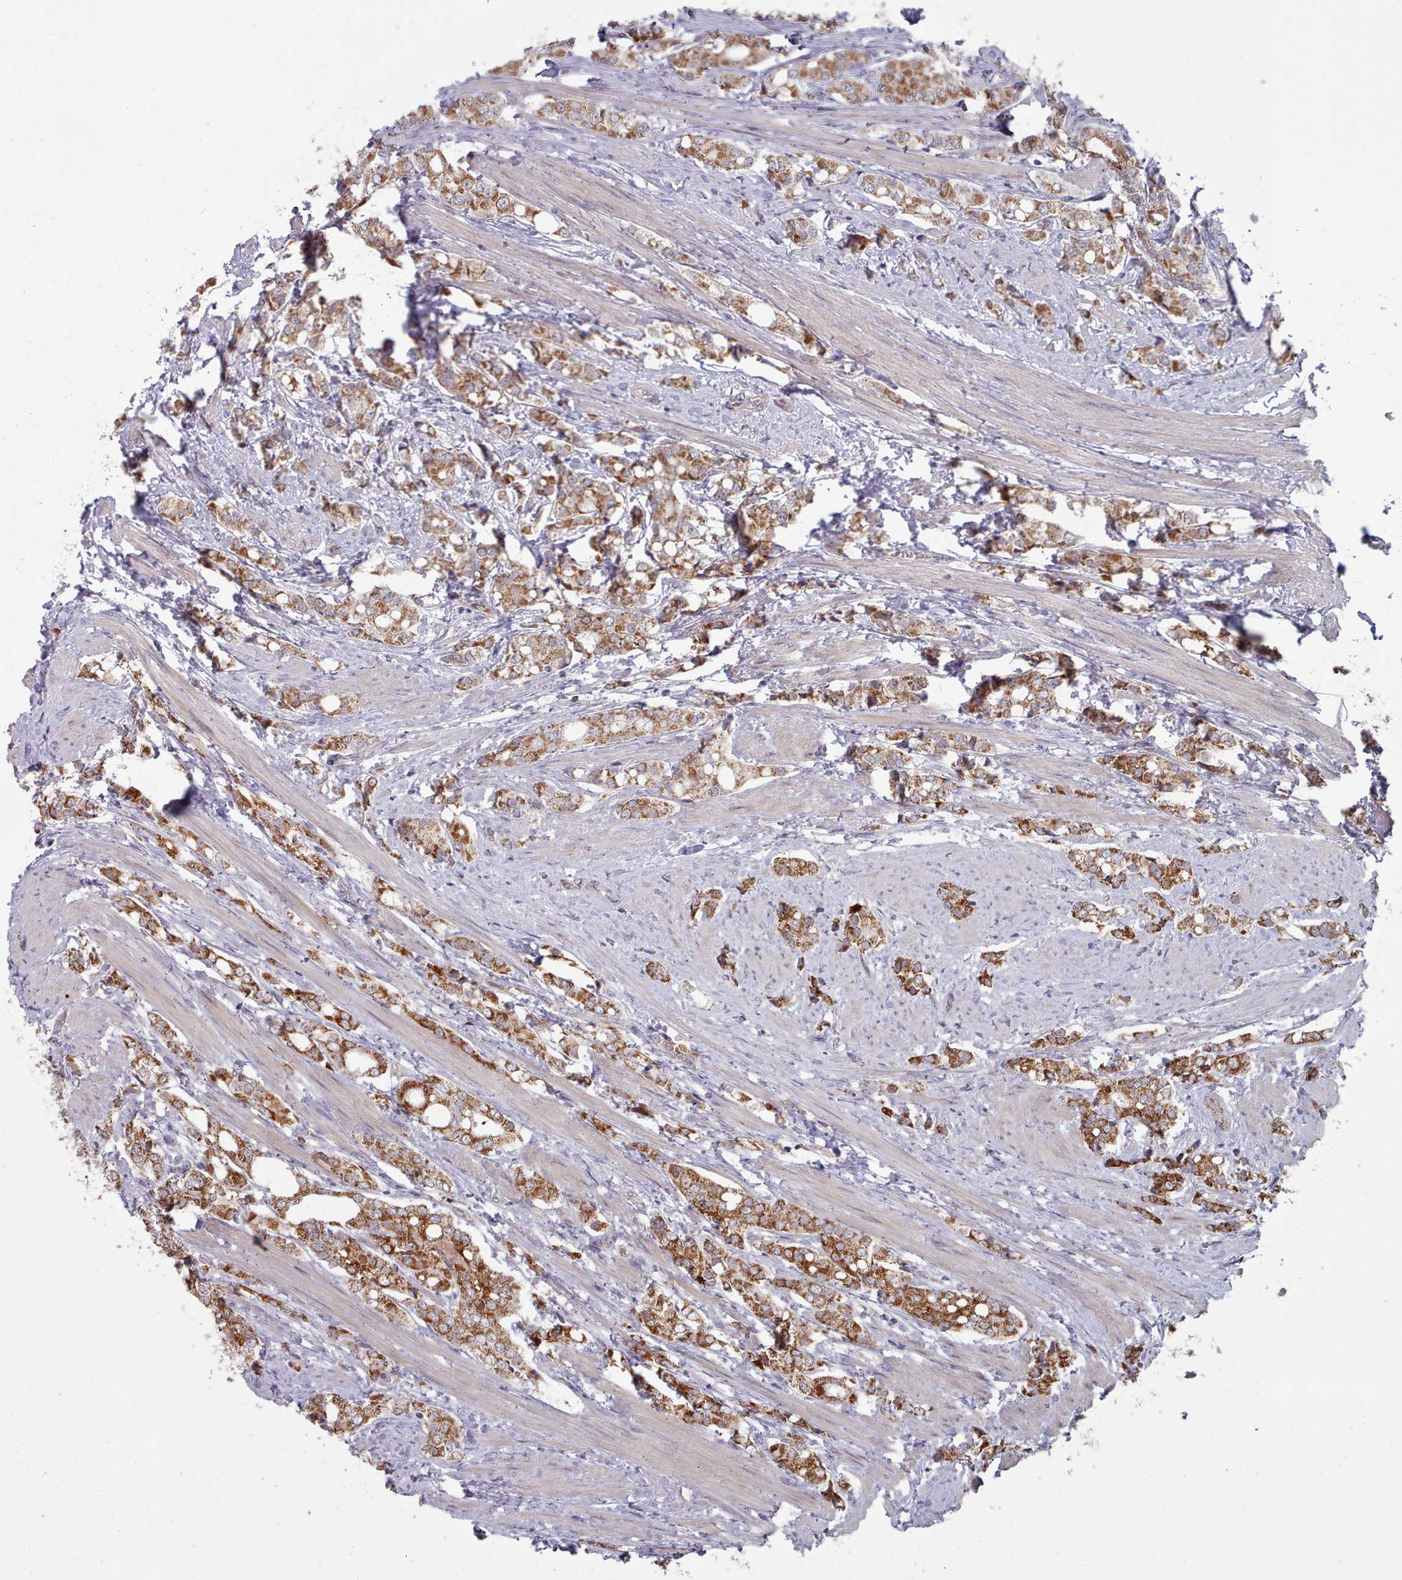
{"staining": {"intensity": "strong", "quantity": ">75%", "location": "cytoplasmic/membranous"}, "tissue": "prostate cancer", "cell_type": "Tumor cells", "image_type": "cancer", "snomed": [{"axis": "morphology", "description": "Adenocarcinoma, High grade"}, {"axis": "topography", "description": "Prostate"}], "caption": "Human prostate cancer (high-grade adenocarcinoma) stained with a protein marker demonstrates strong staining in tumor cells.", "gene": "TRARG1", "patient": {"sex": "male", "age": 71}}